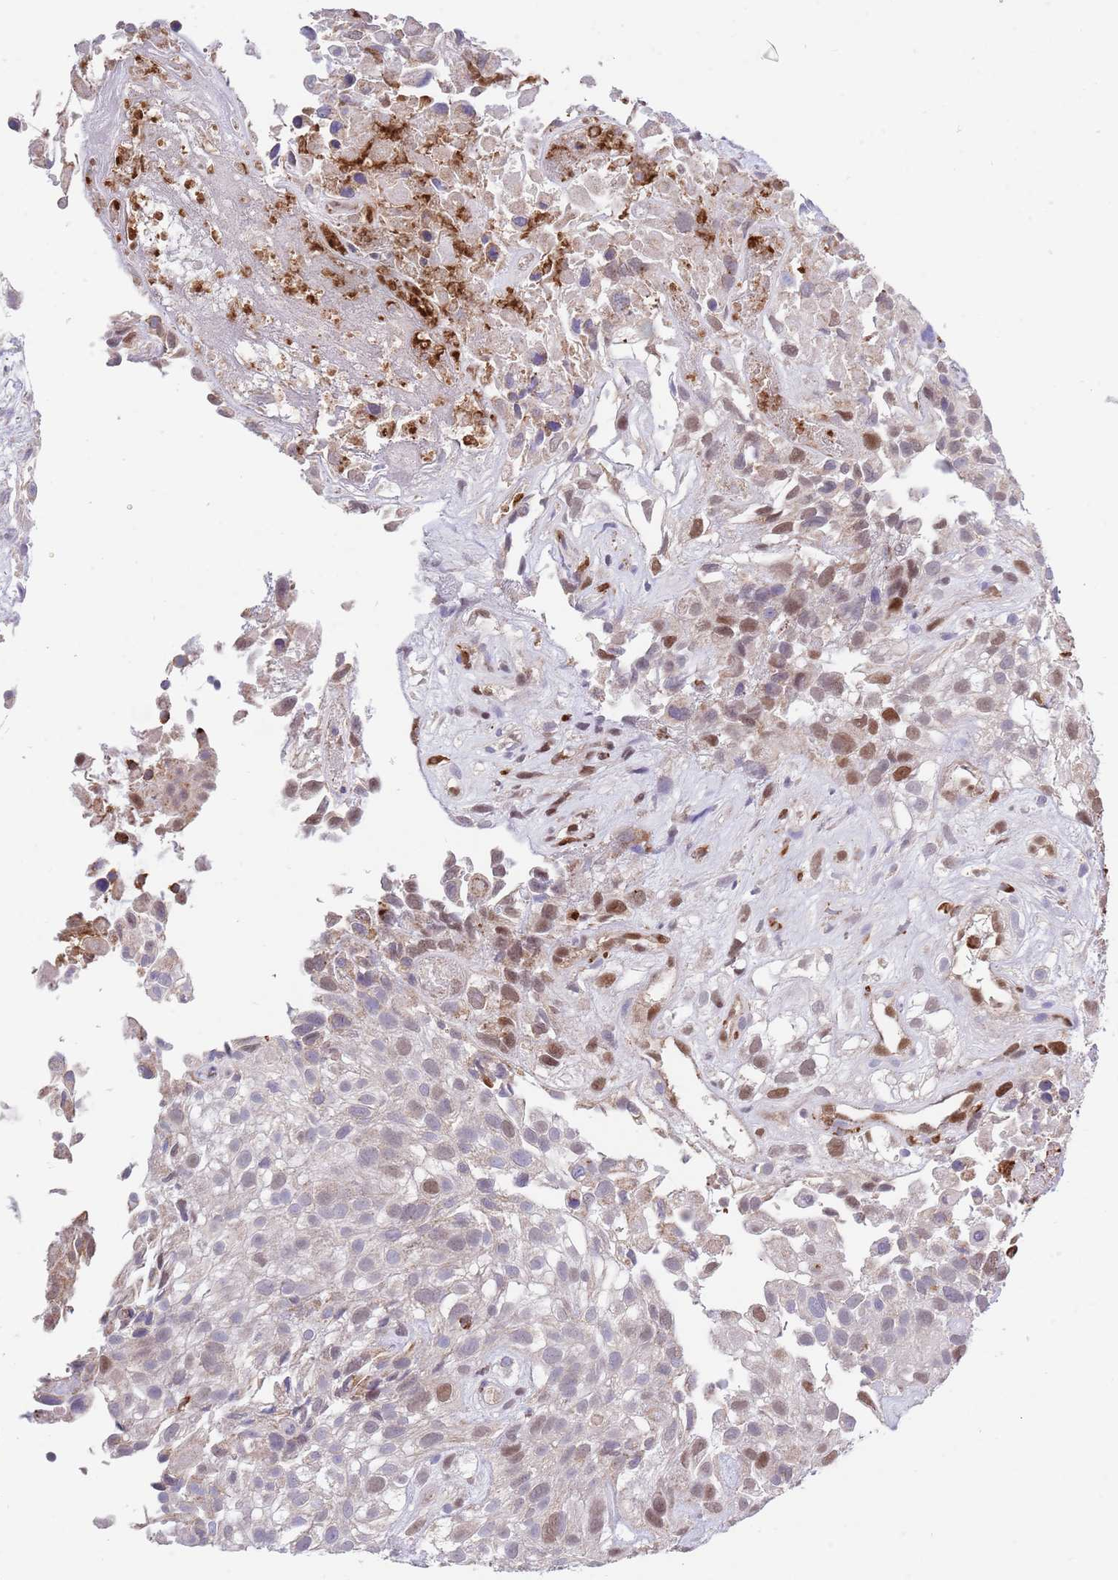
{"staining": {"intensity": "weak", "quantity": "25%-75%", "location": "nuclear"}, "tissue": "urothelial cancer", "cell_type": "Tumor cells", "image_type": "cancer", "snomed": [{"axis": "morphology", "description": "Urothelial carcinoma, High grade"}, {"axis": "topography", "description": "Urinary bladder"}], "caption": "An IHC micrograph of neoplastic tissue is shown. Protein staining in brown shows weak nuclear positivity in urothelial carcinoma (high-grade) within tumor cells. Ihc stains the protein in brown and the nuclei are stained blue.", "gene": "DDT", "patient": {"sex": "male", "age": 56}}